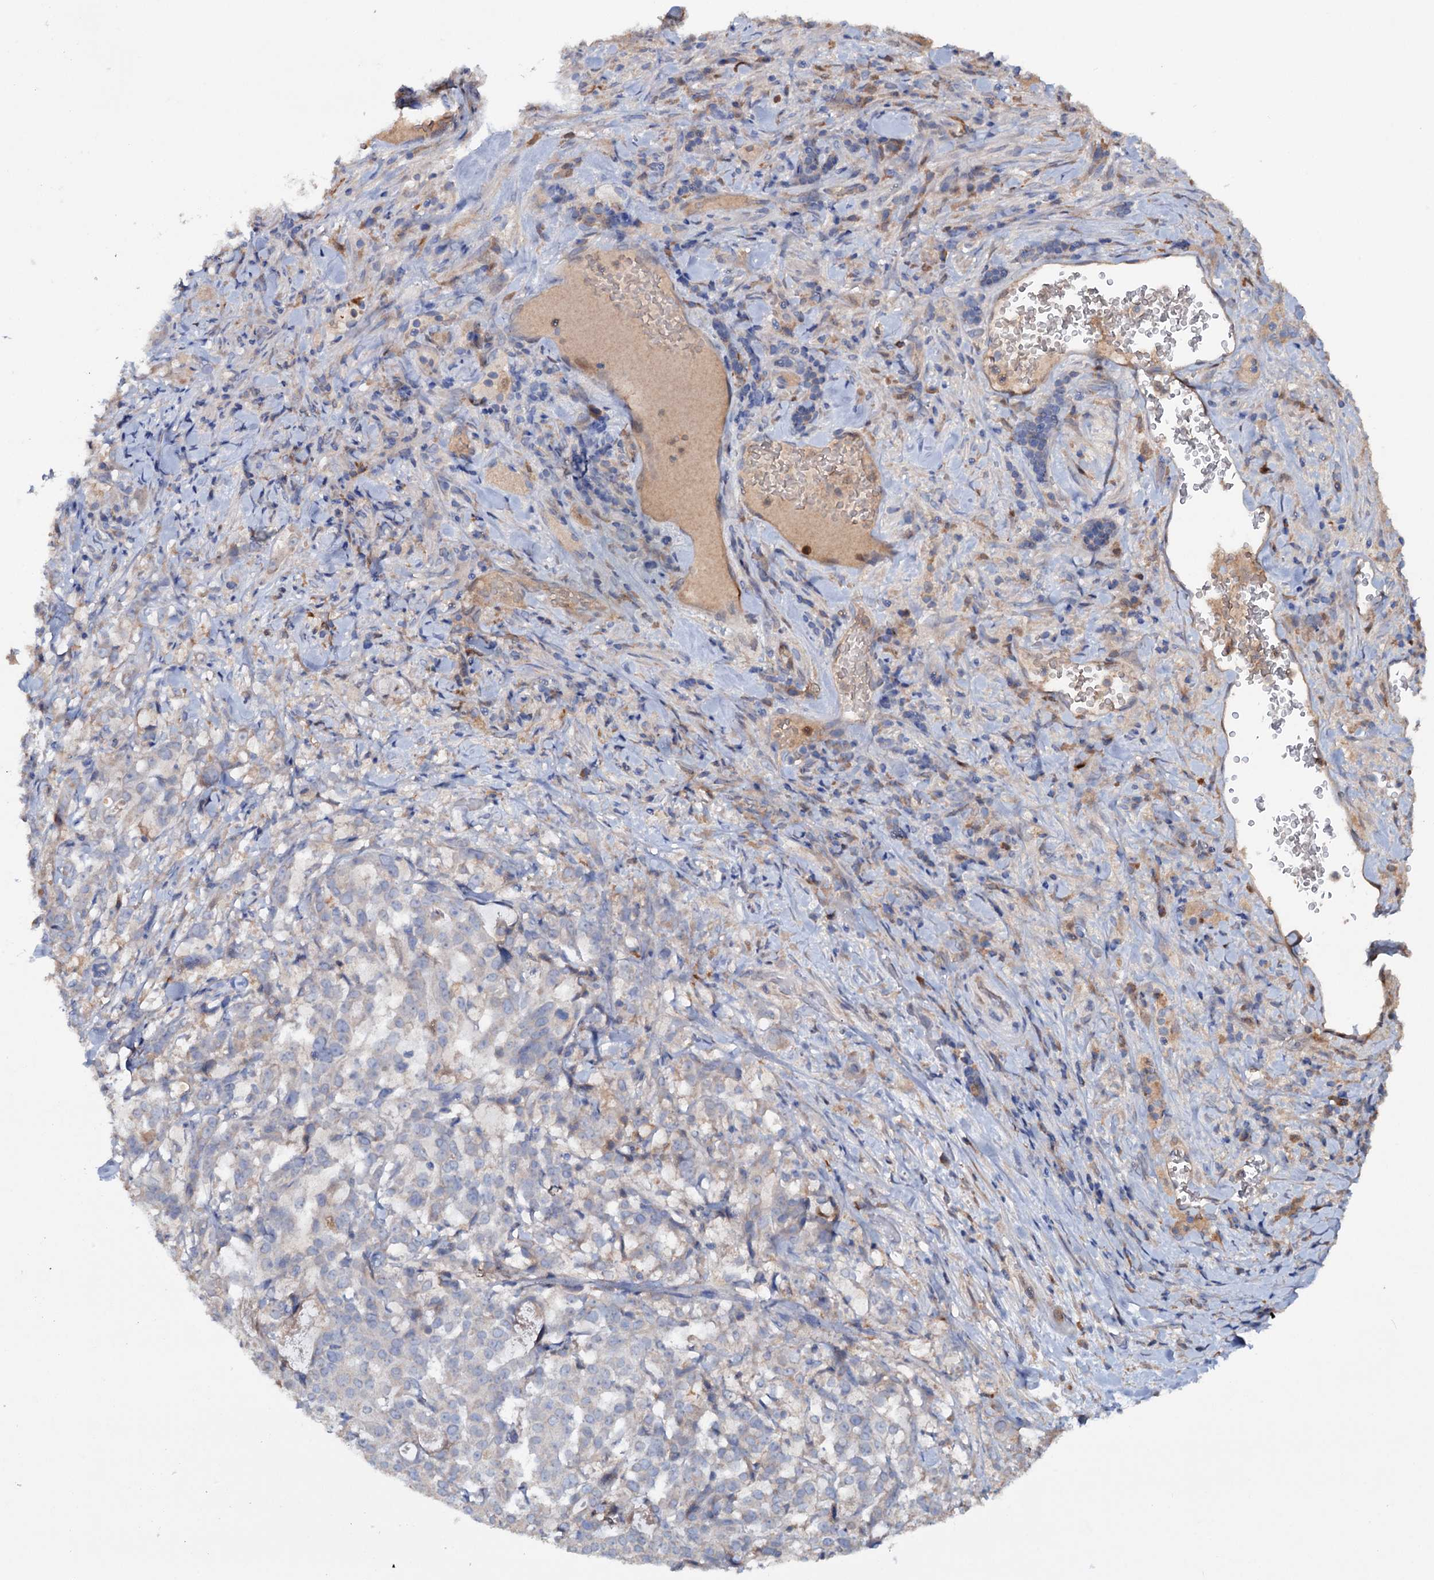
{"staining": {"intensity": "negative", "quantity": "none", "location": "none"}, "tissue": "stomach cancer", "cell_type": "Tumor cells", "image_type": "cancer", "snomed": [{"axis": "morphology", "description": "Adenocarcinoma, NOS"}, {"axis": "topography", "description": "Stomach"}], "caption": "Human adenocarcinoma (stomach) stained for a protein using immunohistochemistry (IHC) exhibits no staining in tumor cells.", "gene": "IL17RD", "patient": {"sex": "male", "age": 48}}